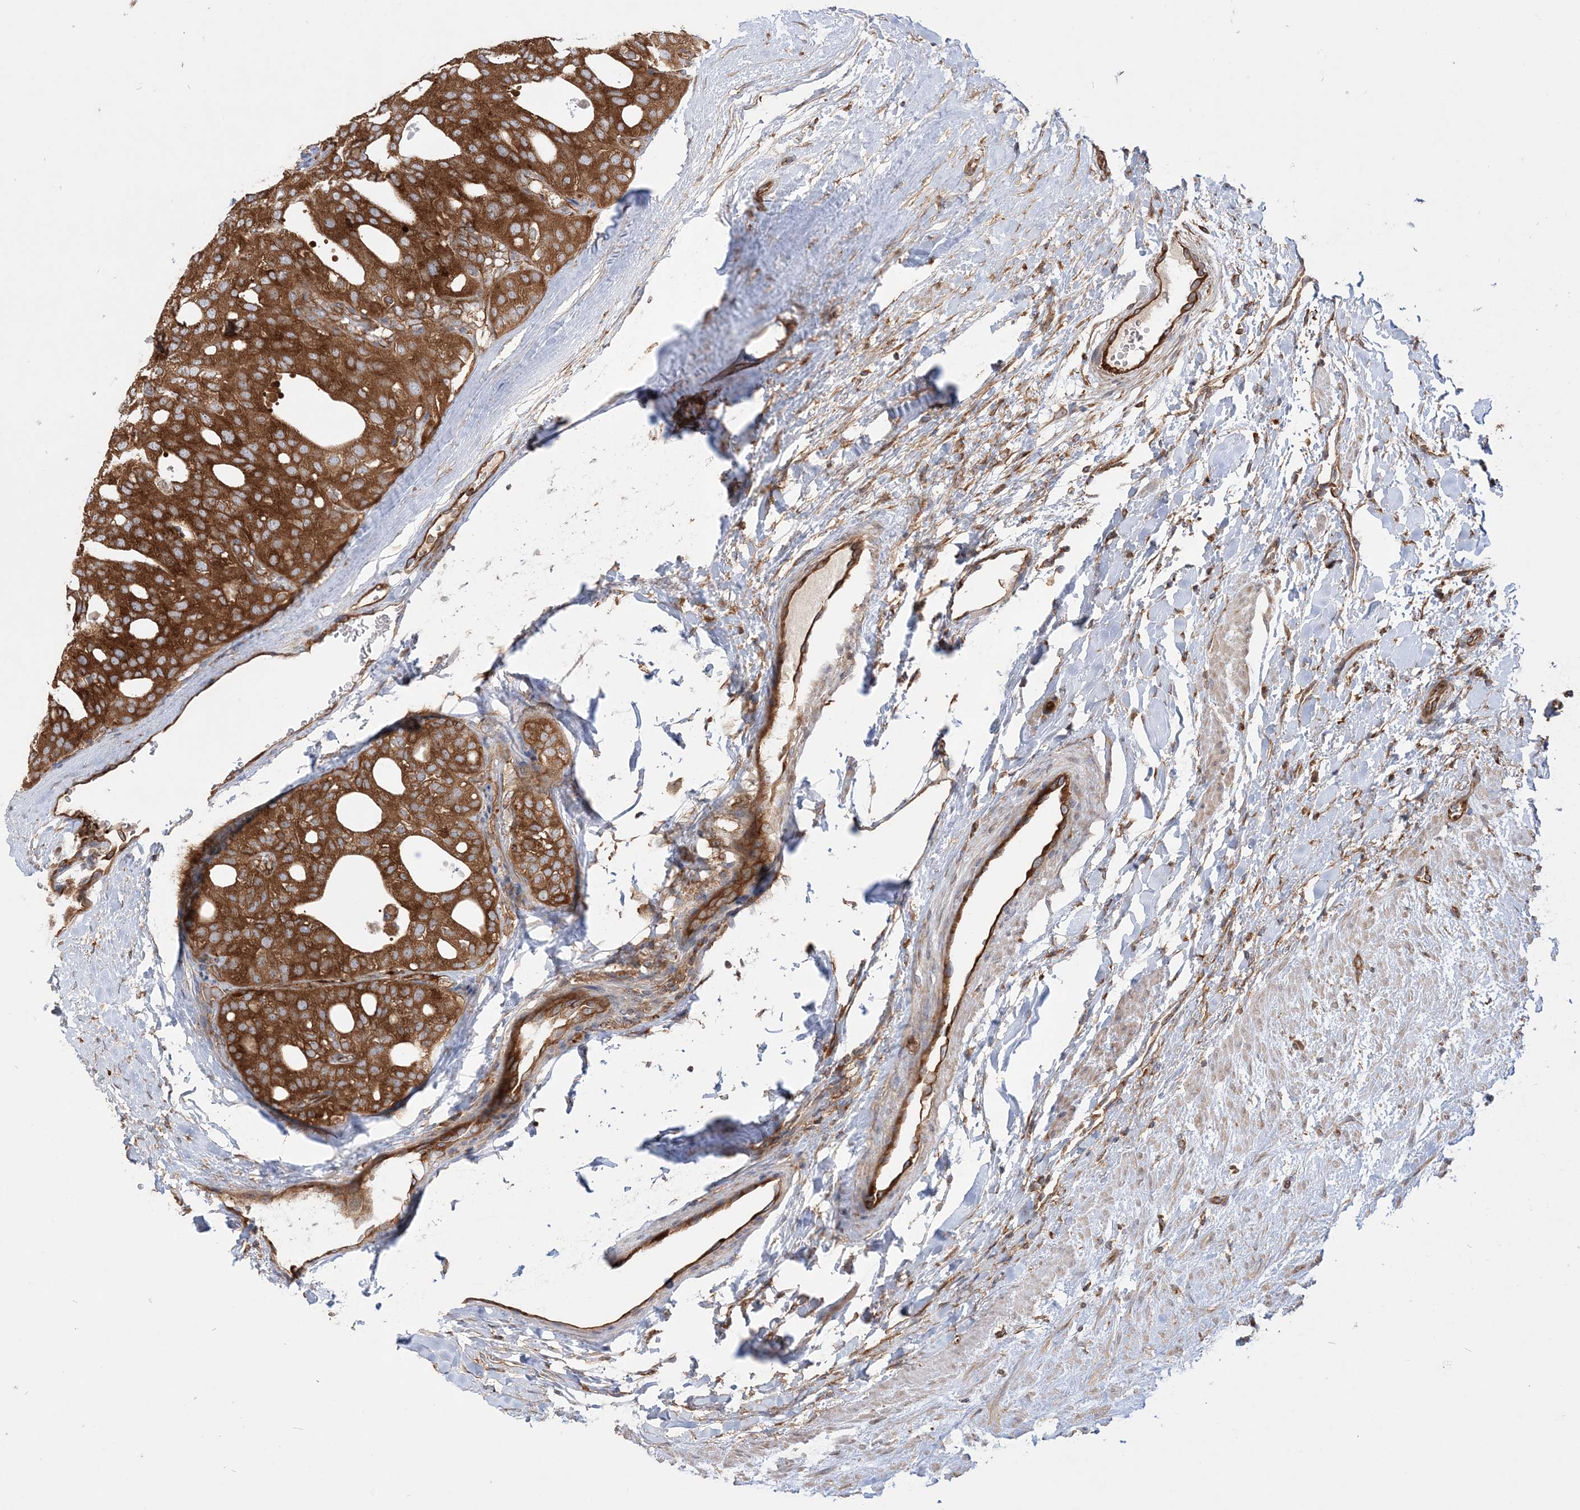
{"staining": {"intensity": "strong", "quantity": ">75%", "location": "cytoplasmic/membranous"}, "tissue": "thyroid cancer", "cell_type": "Tumor cells", "image_type": "cancer", "snomed": [{"axis": "morphology", "description": "Follicular adenoma carcinoma, NOS"}, {"axis": "topography", "description": "Thyroid gland"}], "caption": "Thyroid cancer tissue reveals strong cytoplasmic/membranous positivity in approximately >75% of tumor cells Using DAB (3,3'-diaminobenzidine) (brown) and hematoxylin (blue) stains, captured at high magnification using brightfield microscopy.", "gene": "TBC1D5", "patient": {"sex": "male", "age": 75}}